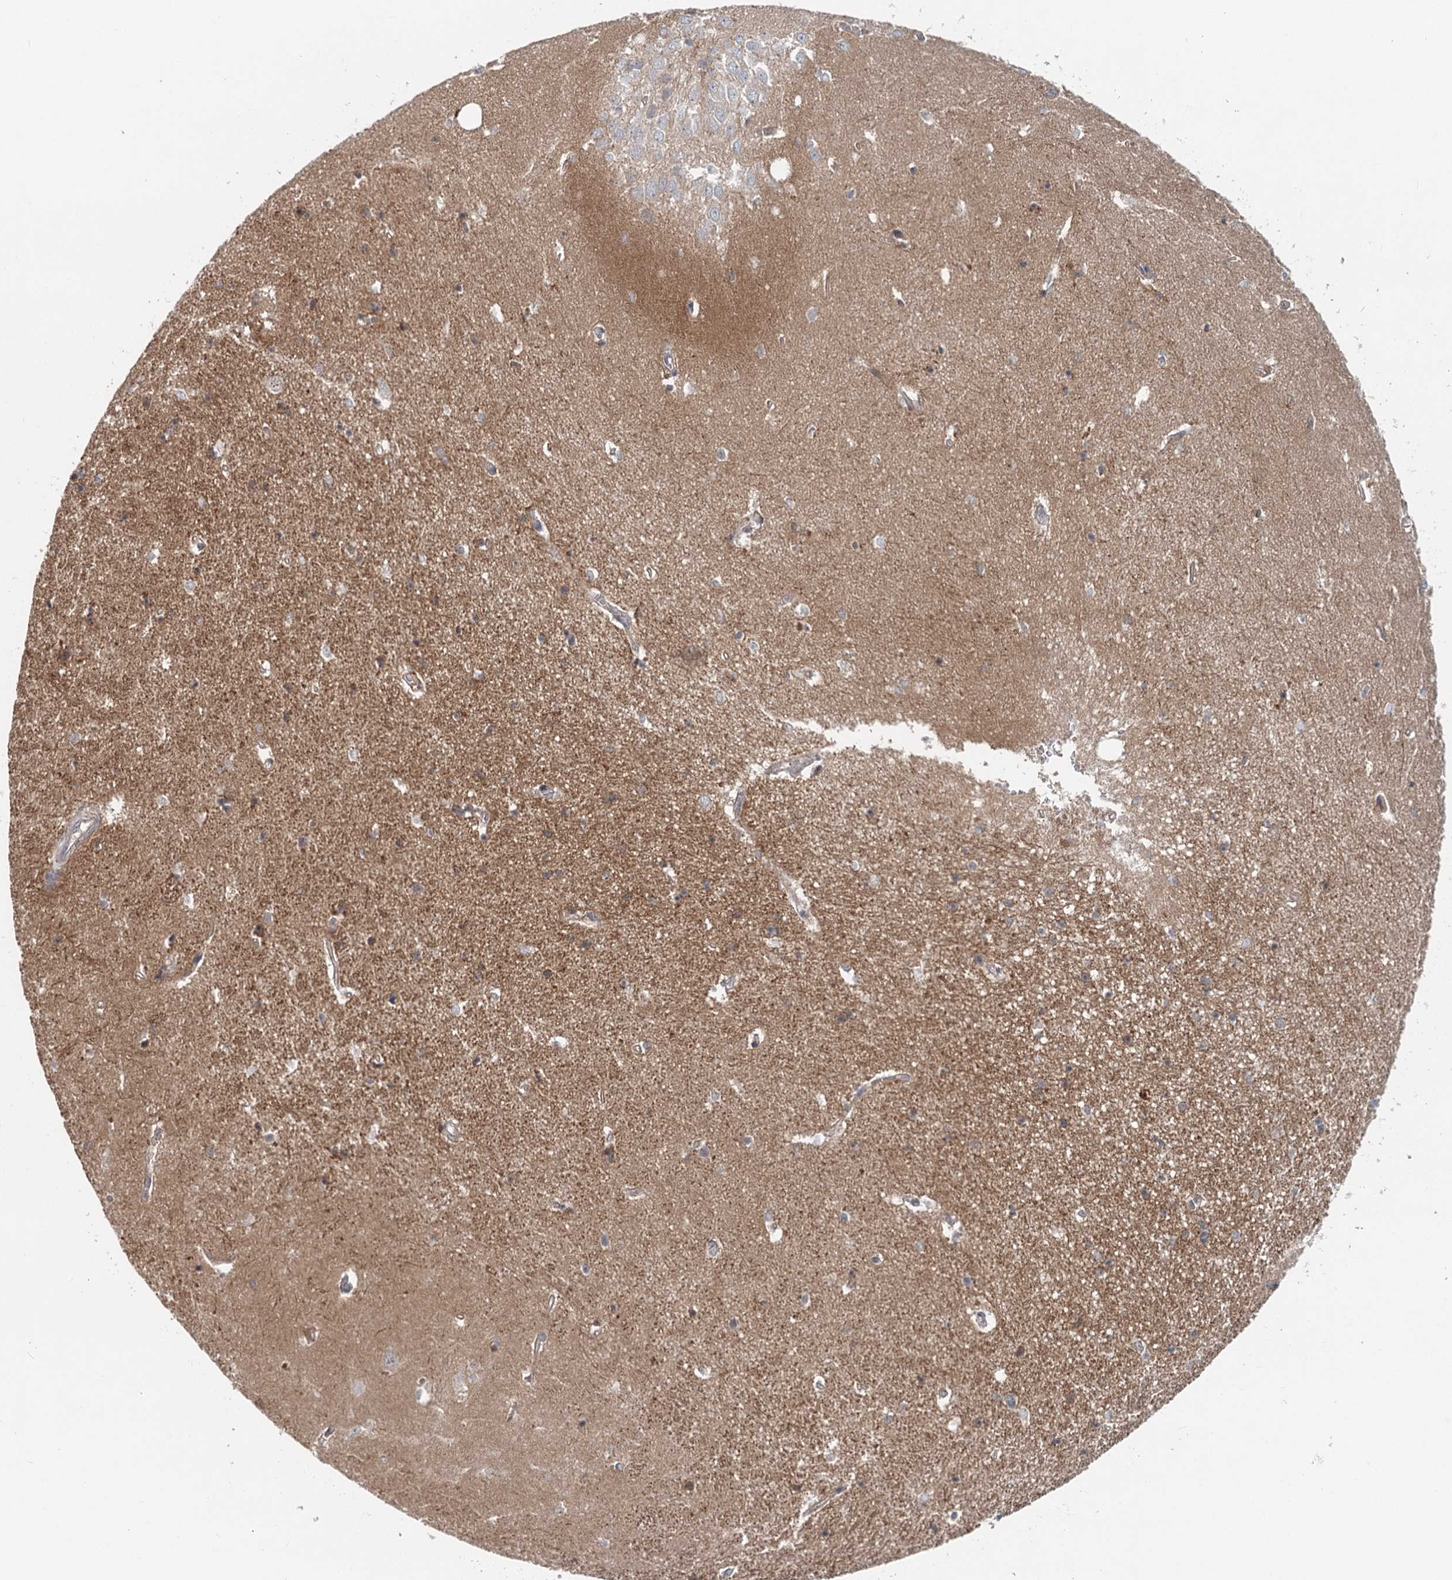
{"staining": {"intensity": "weak", "quantity": "<25%", "location": "cytoplasmic/membranous"}, "tissue": "hippocampus", "cell_type": "Glial cells", "image_type": "normal", "snomed": [{"axis": "morphology", "description": "Normal tissue, NOS"}, {"axis": "topography", "description": "Hippocampus"}], "caption": "Hippocampus was stained to show a protein in brown. There is no significant positivity in glial cells. The staining is performed using DAB brown chromogen with nuclei counter-stained in using hematoxylin.", "gene": "CDC42SE2", "patient": {"sex": "female", "age": 64}}